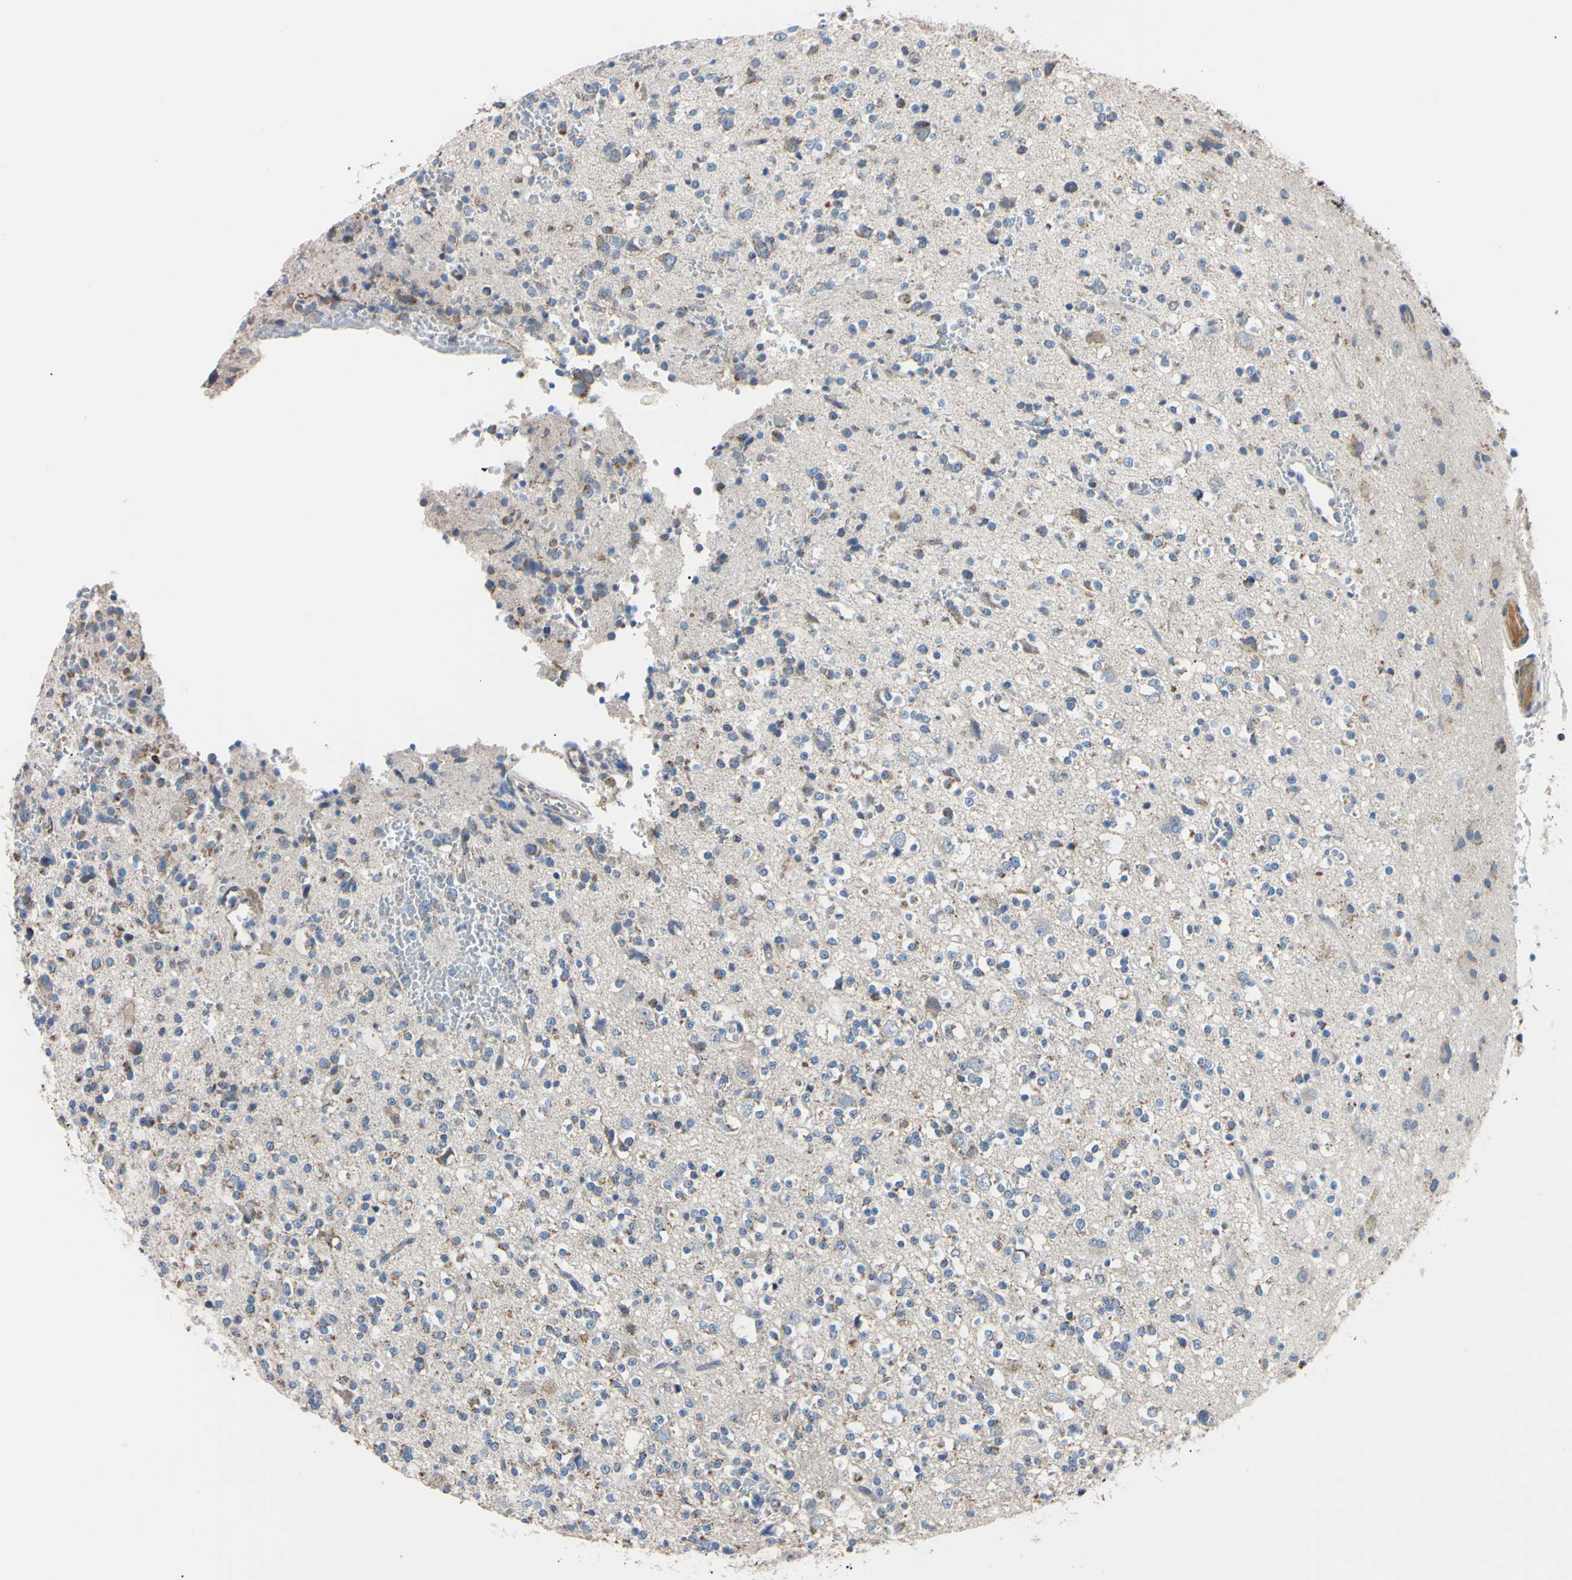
{"staining": {"intensity": "moderate", "quantity": "<25%", "location": "cytoplasmic/membranous"}, "tissue": "glioma", "cell_type": "Tumor cells", "image_type": "cancer", "snomed": [{"axis": "morphology", "description": "Glioma, malignant, High grade"}, {"axis": "topography", "description": "Brain"}], "caption": "Protein expression by immunohistochemistry (IHC) reveals moderate cytoplasmic/membranous positivity in about <25% of tumor cells in glioma.", "gene": "CLPP", "patient": {"sex": "male", "age": 47}}